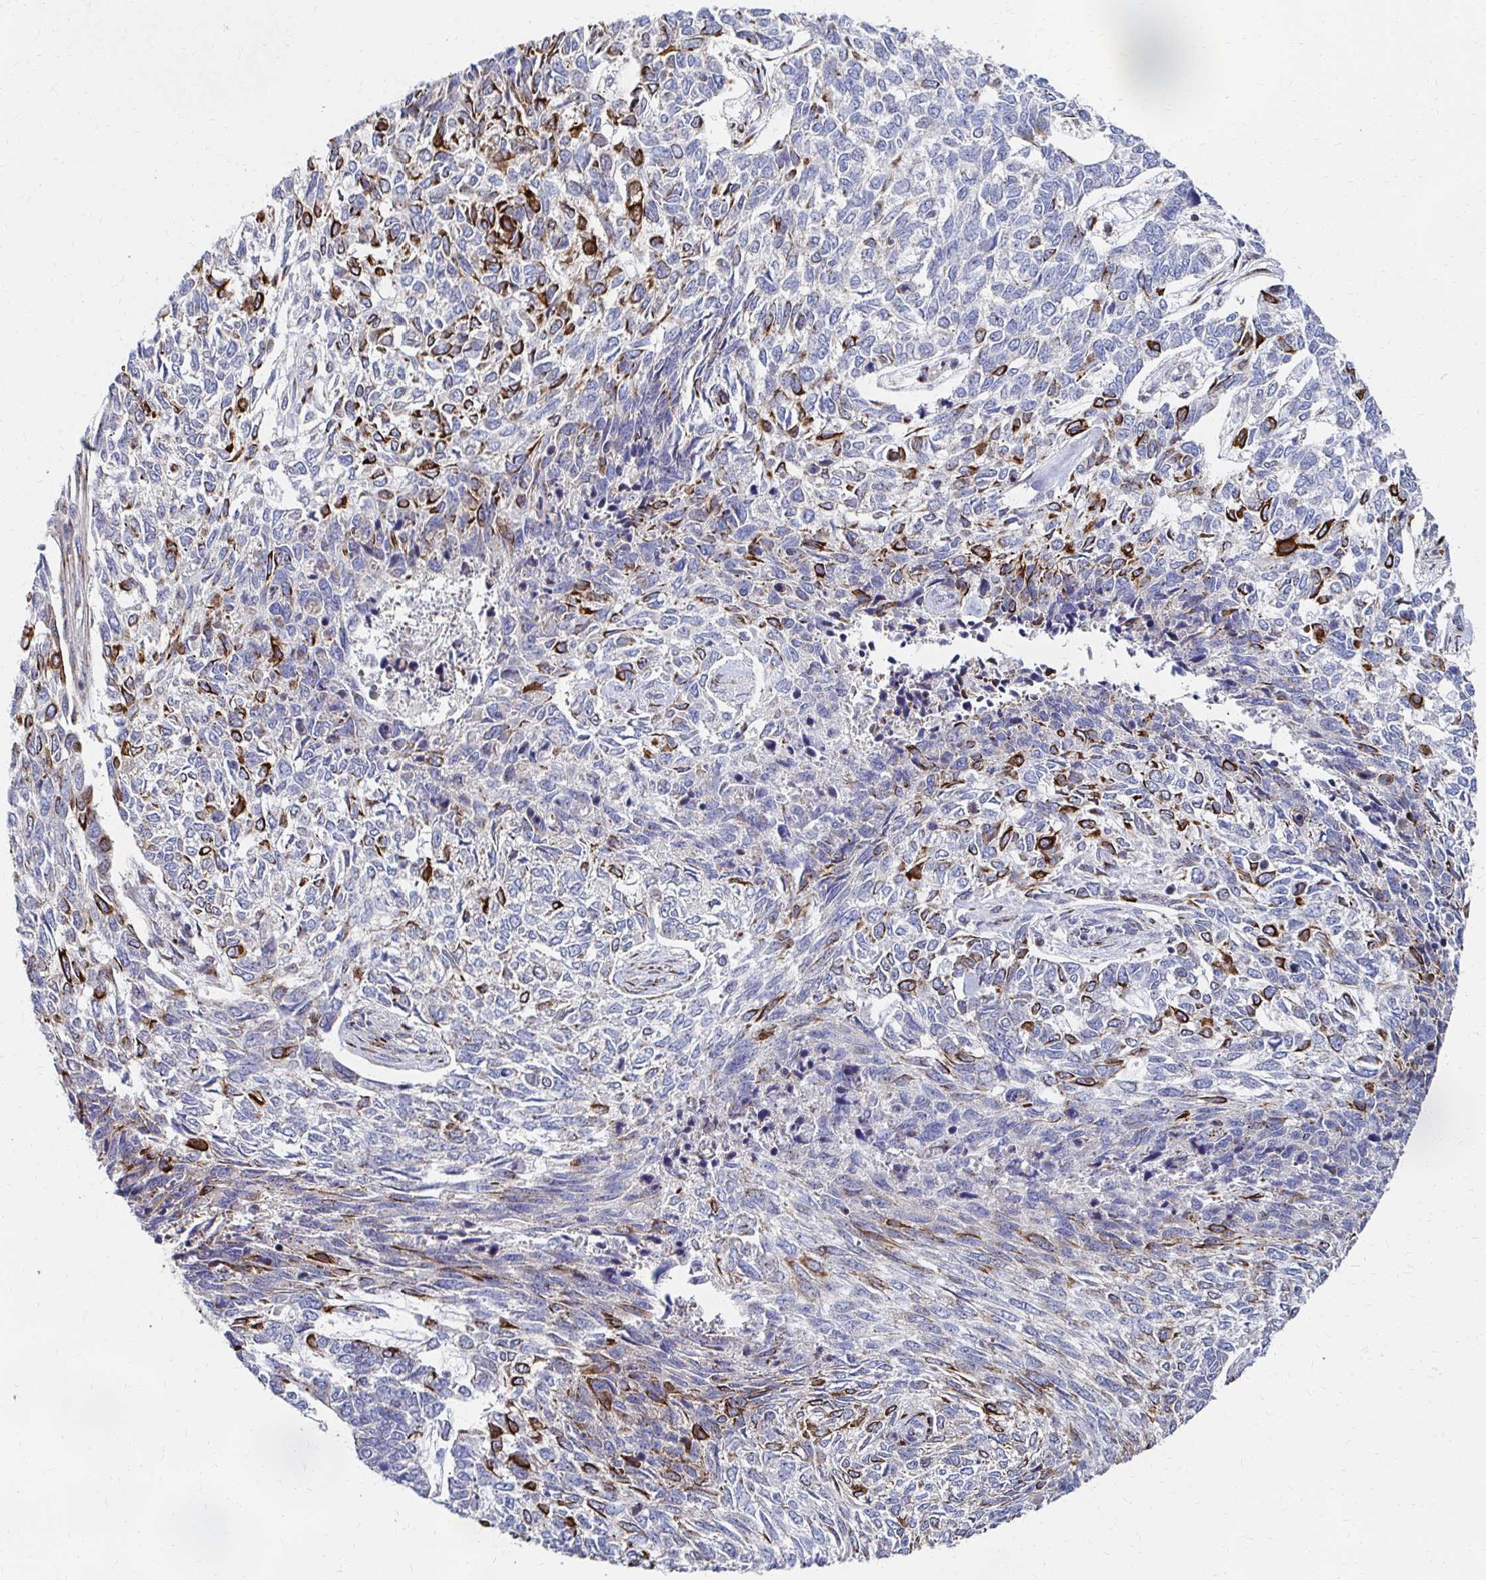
{"staining": {"intensity": "strong", "quantity": "<25%", "location": "cytoplasmic/membranous"}, "tissue": "skin cancer", "cell_type": "Tumor cells", "image_type": "cancer", "snomed": [{"axis": "morphology", "description": "Basal cell carcinoma"}, {"axis": "topography", "description": "Skin"}], "caption": "A brown stain highlights strong cytoplasmic/membranous staining of a protein in skin cancer tumor cells. (DAB IHC with brightfield microscopy, high magnification).", "gene": "MAN1A1", "patient": {"sex": "female", "age": 65}}